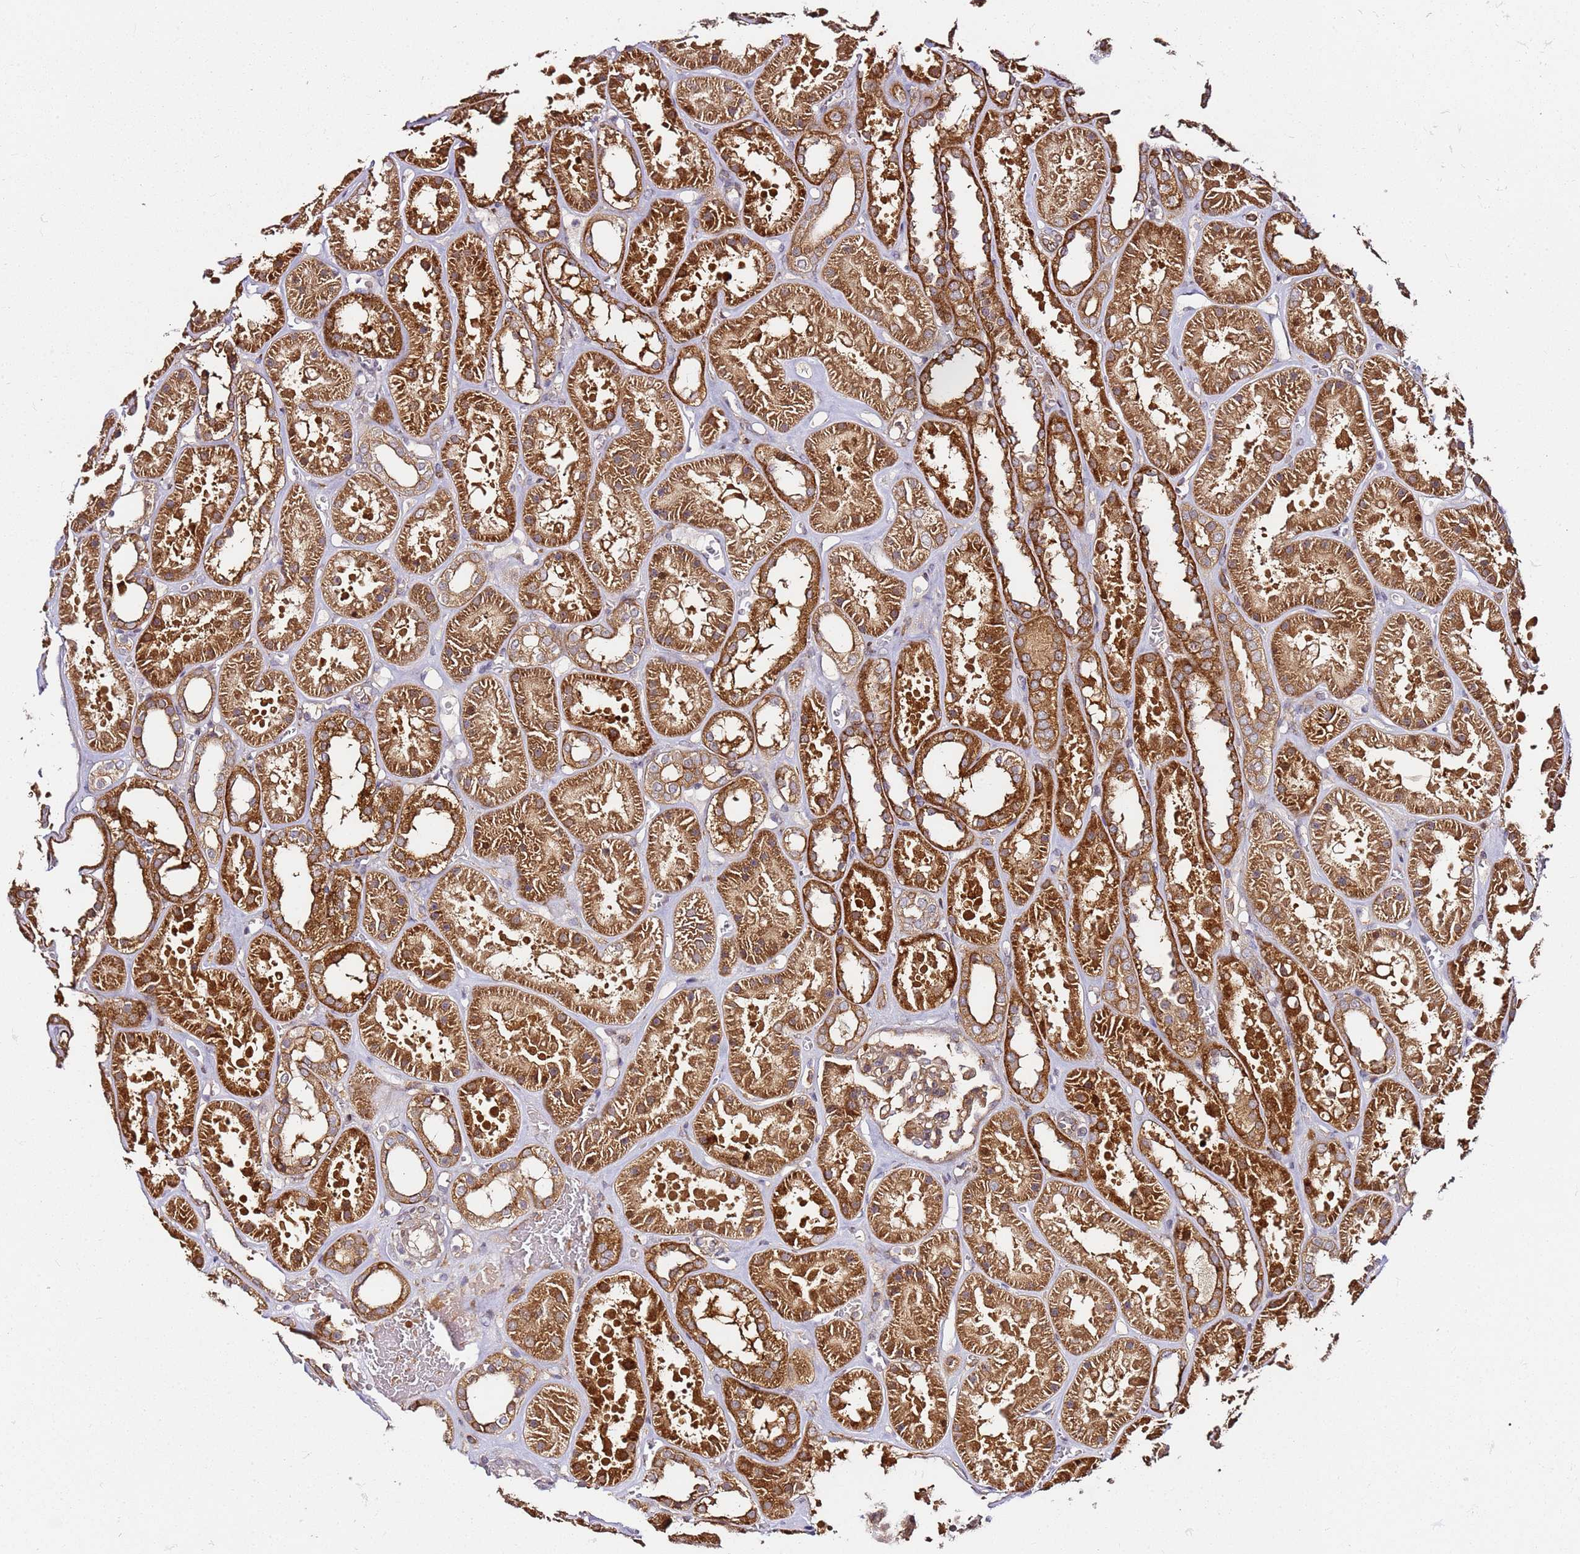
{"staining": {"intensity": "moderate", "quantity": ">75%", "location": "cytoplasmic/membranous"}, "tissue": "kidney", "cell_type": "Cells in glomeruli", "image_type": "normal", "snomed": [{"axis": "morphology", "description": "Normal tissue, NOS"}, {"axis": "topography", "description": "Kidney"}], "caption": "About >75% of cells in glomeruli in normal kidney demonstrate moderate cytoplasmic/membranous protein staining as visualized by brown immunohistochemical staining.", "gene": "PRMT7", "patient": {"sex": "female", "age": 41}}